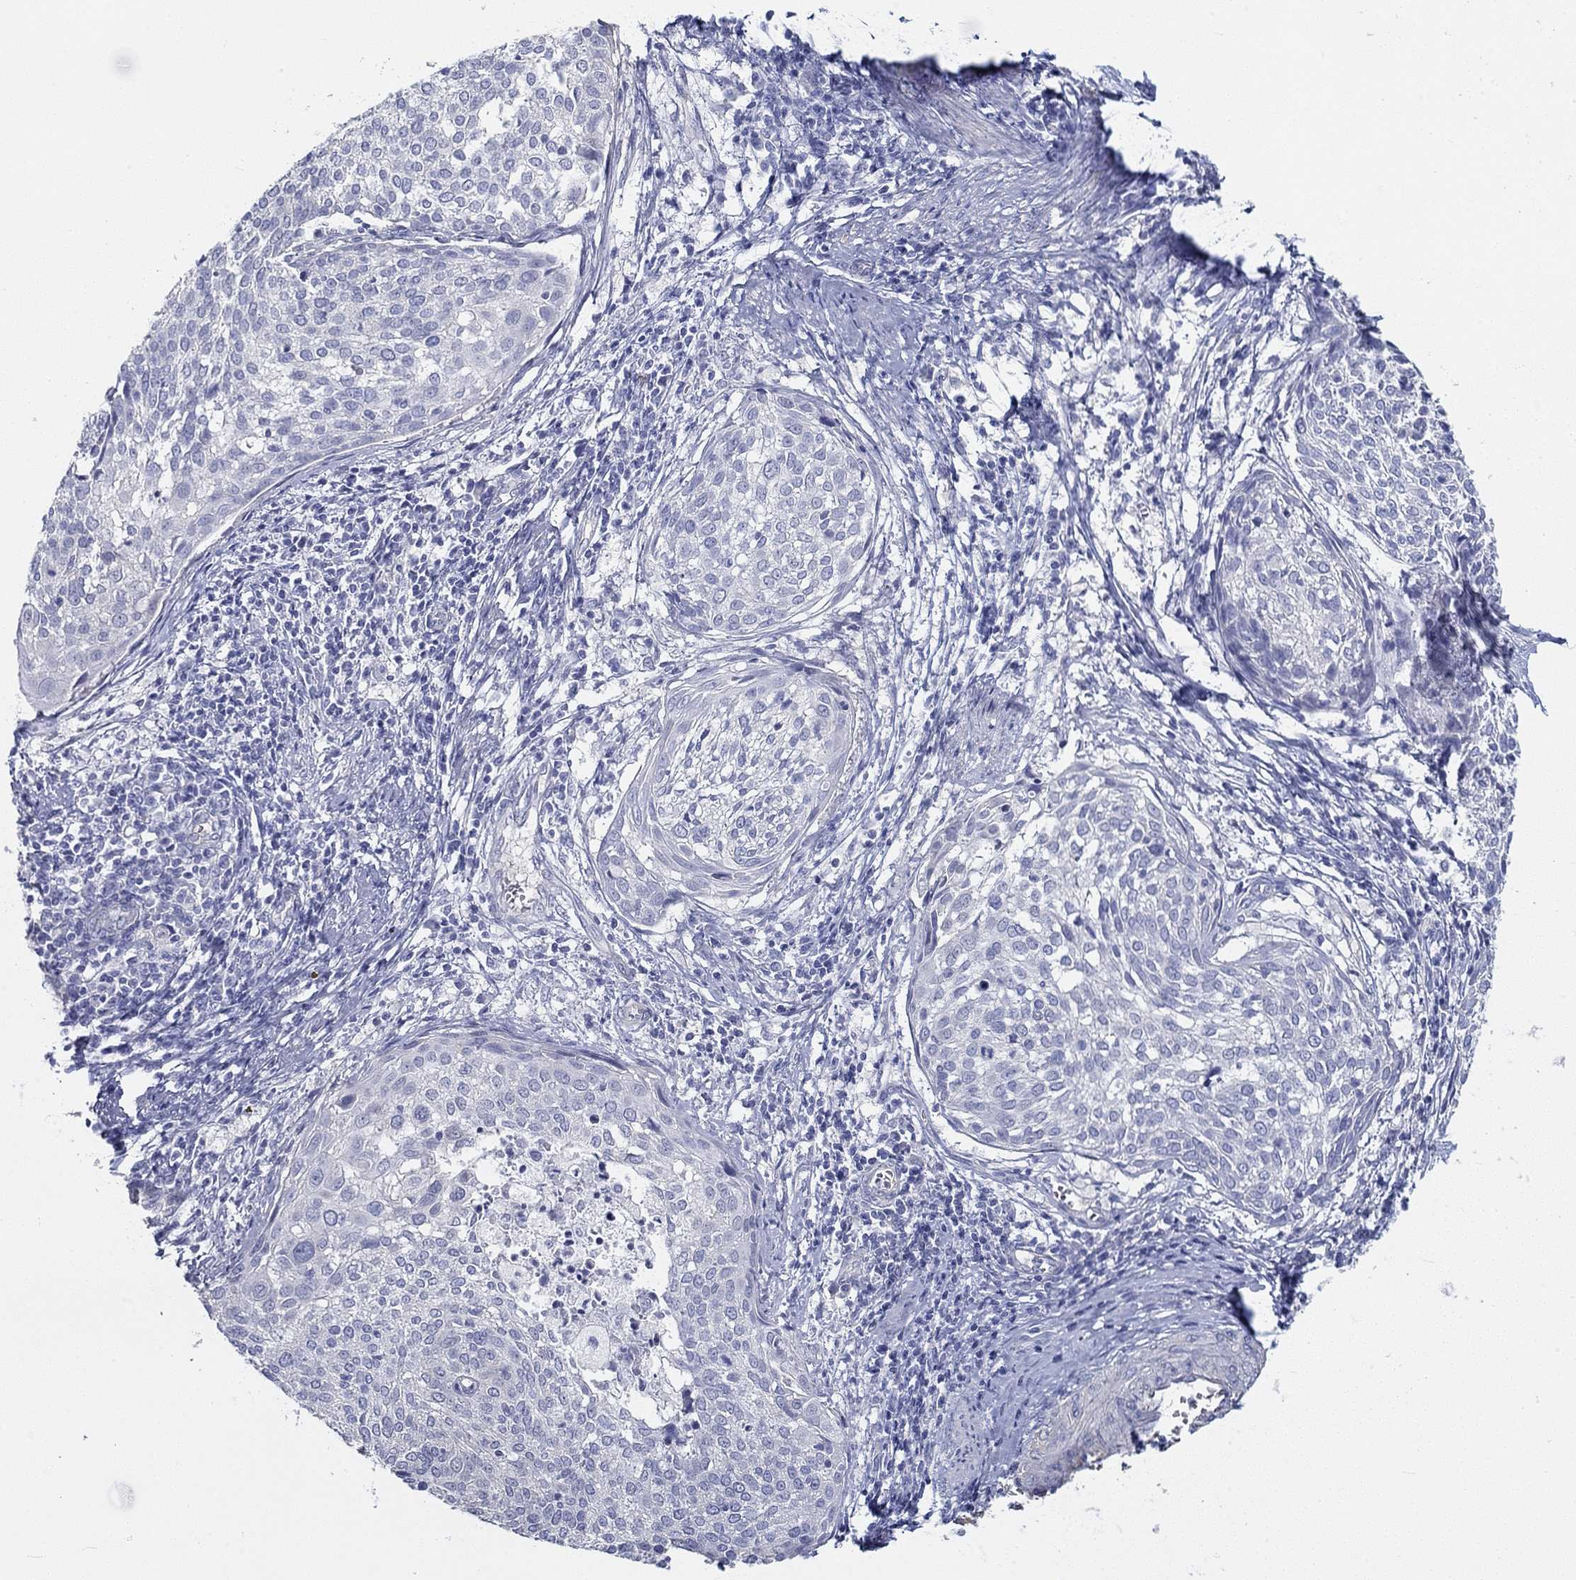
{"staining": {"intensity": "negative", "quantity": "none", "location": "none"}, "tissue": "cervical cancer", "cell_type": "Tumor cells", "image_type": "cancer", "snomed": [{"axis": "morphology", "description": "Squamous cell carcinoma, NOS"}, {"axis": "topography", "description": "Cervix"}], "caption": "Tumor cells are negative for brown protein staining in cervical cancer.", "gene": "CRYGD", "patient": {"sex": "female", "age": 39}}